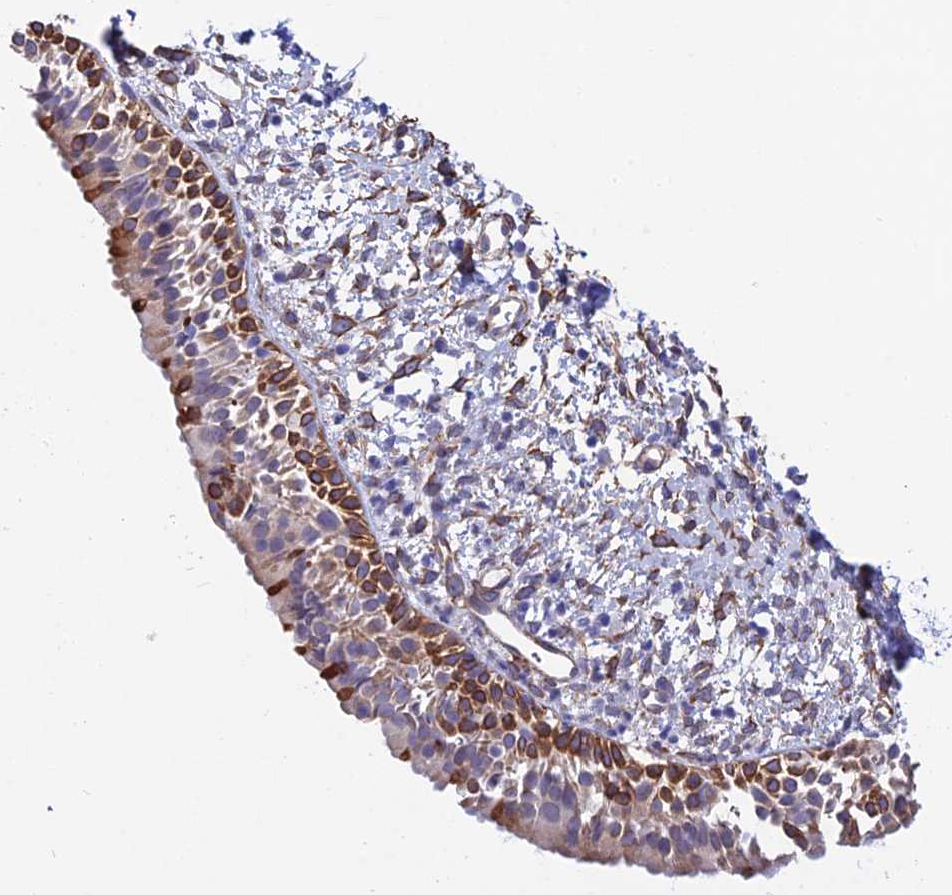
{"staining": {"intensity": "moderate", "quantity": "25%-75%", "location": "cytoplasmic/membranous"}, "tissue": "nasopharynx", "cell_type": "Respiratory epithelial cells", "image_type": "normal", "snomed": [{"axis": "morphology", "description": "Normal tissue, NOS"}, {"axis": "topography", "description": "Nasopharynx"}], "caption": "This micrograph displays immunohistochemistry staining of benign human nasopharynx, with medium moderate cytoplasmic/membranous staining in approximately 25%-75% of respiratory epithelial cells.", "gene": "MXRA7", "patient": {"sex": "male", "age": 22}}